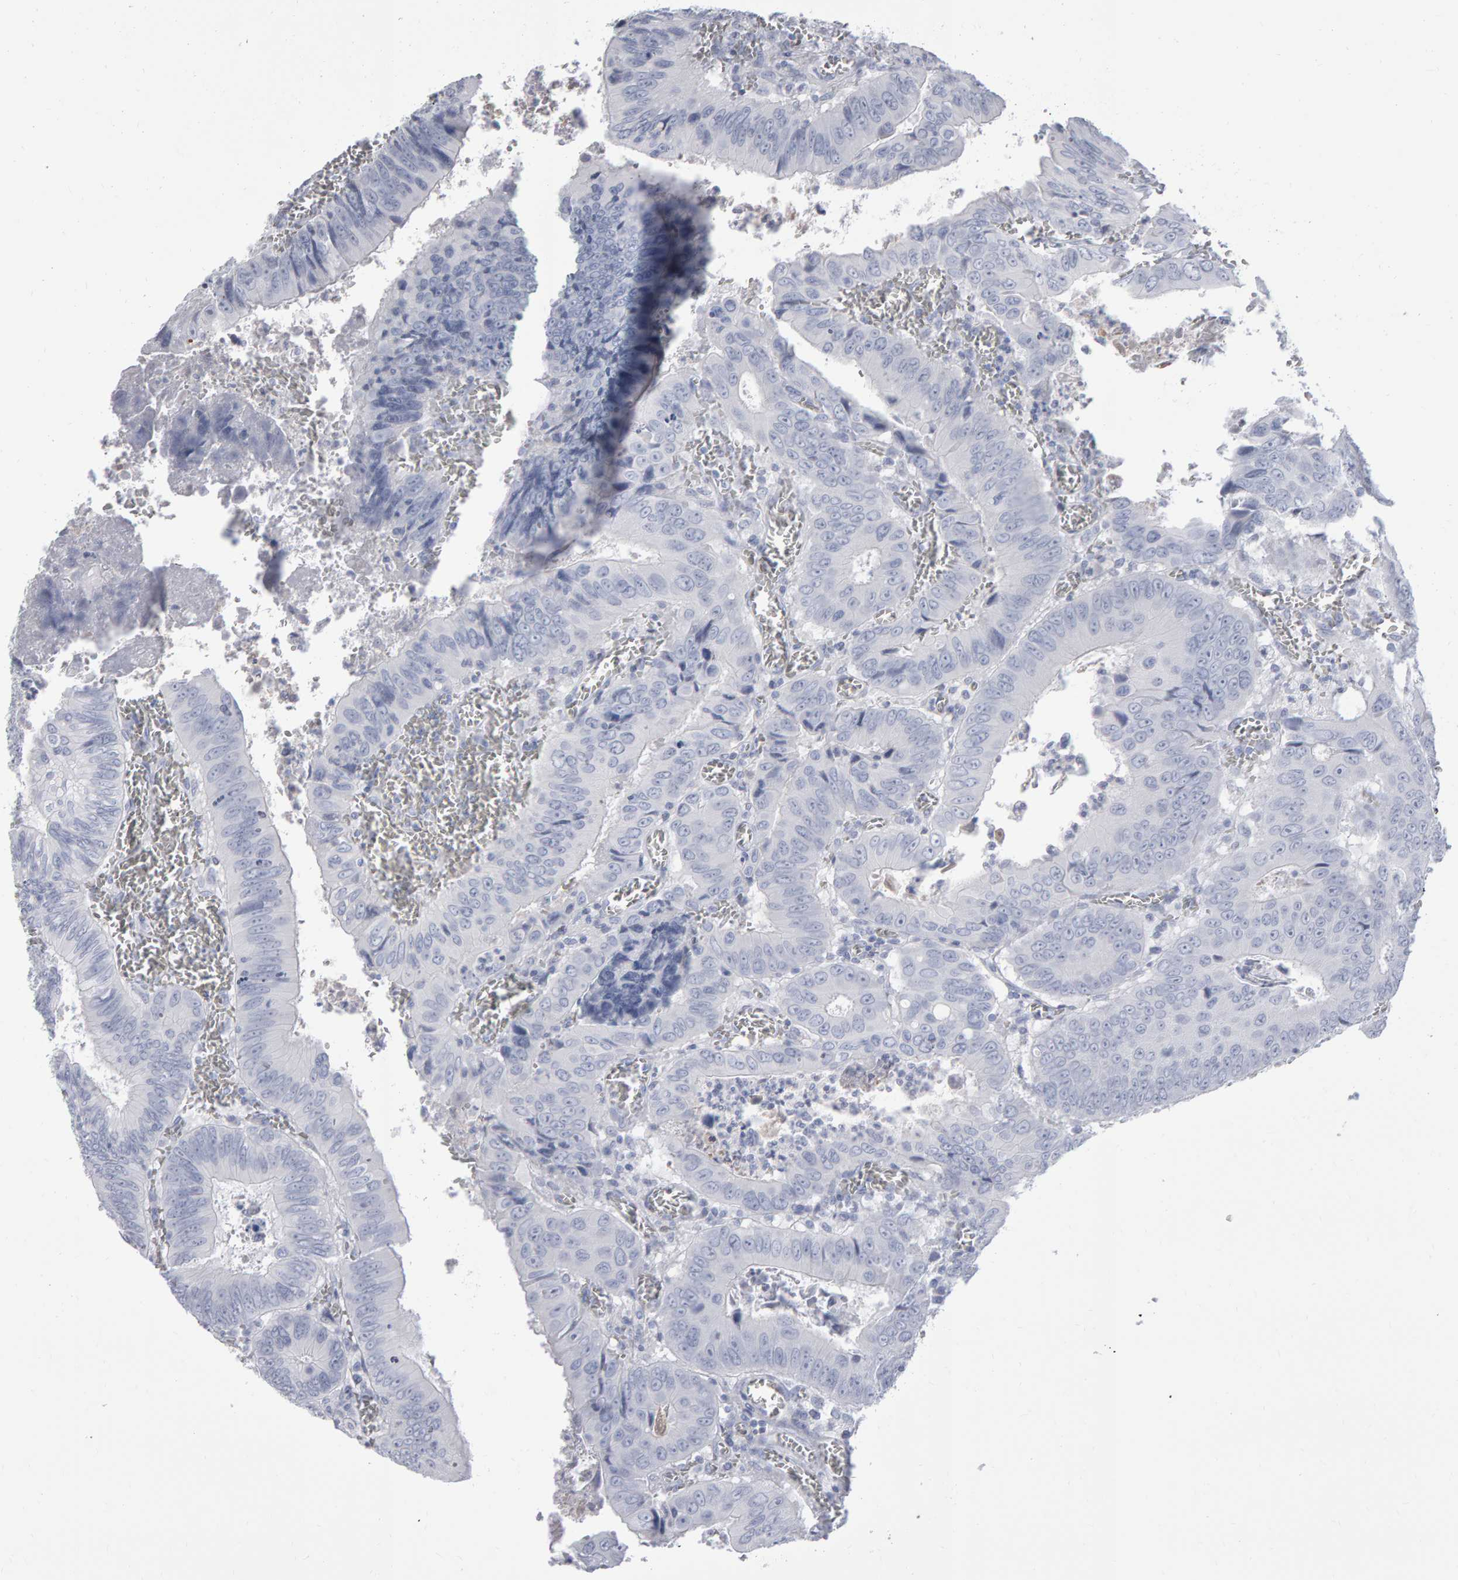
{"staining": {"intensity": "negative", "quantity": "none", "location": "none"}, "tissue": "colorectal cancer", "cell_type": "Tumor cells", "image_type": "cancer", "snomed": [{"axis": "morphology", "description": "Inflammation, NOS"}, {"axis": "morphology", "description": "Adenocarcinoma, NOS"}, {"axis": "topography", "description": "Colon"}], "caption": "DAB (3,3'-diaminobenzidine) immunohistochemical staining of human colorectal adenocarcinoma exhibits no significant staining in tumor cells. (Immunohistochemistry, brightfield microscopy, high magnification).", "gene": "NCDN", "patient": {"sex": "male", "age": 72}}